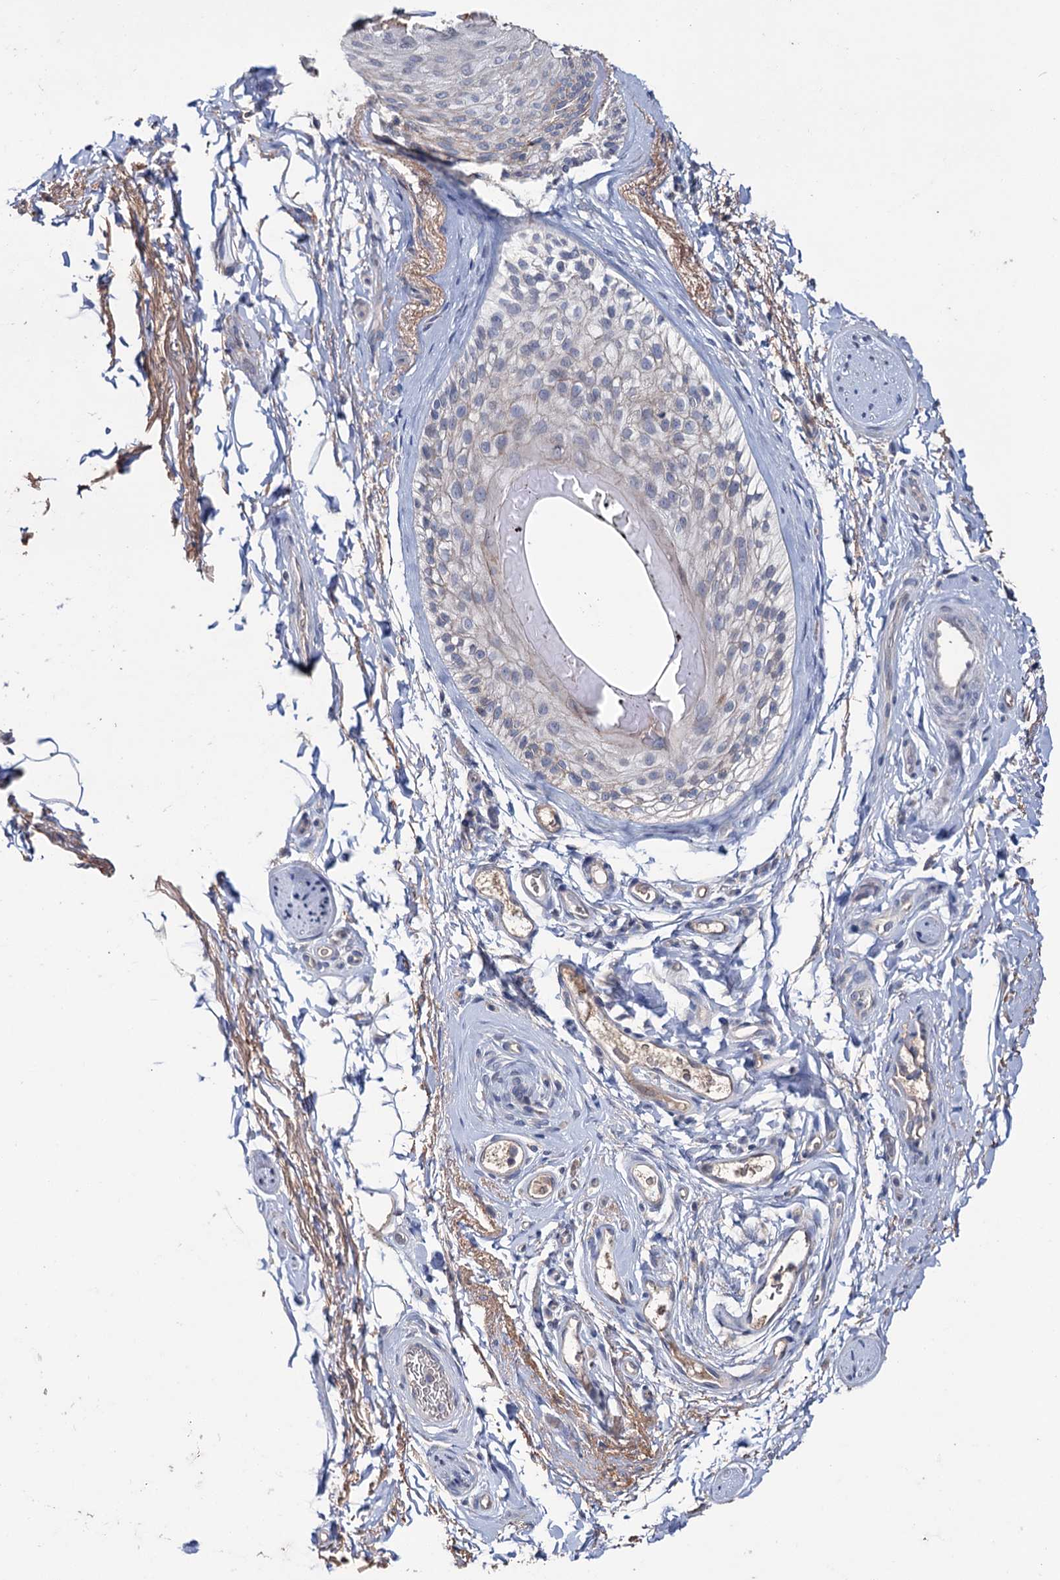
{"staining": {"intensity": "weak", "quantity": "<25%", "location": "cytoplasmic/membranous"}, "tissue": "skin", "cell_type": "Epidermal cells", "image_type": "normal", "snomed": [{"axis": "morphology", "description": "Normal tissue, NOS"}, {"axis": "topography", "description": "Anal"}], "caption": "Immunohistochemistry (IHC) histopathology image of normal skin stained for a protein (brown), which displays no positivity in epidermal cells. (Immunohistochemistry, brightfield microscopy, high magnification).", "gene": "EPB41L5", "patient": {"sex": "male", "age": 44}}